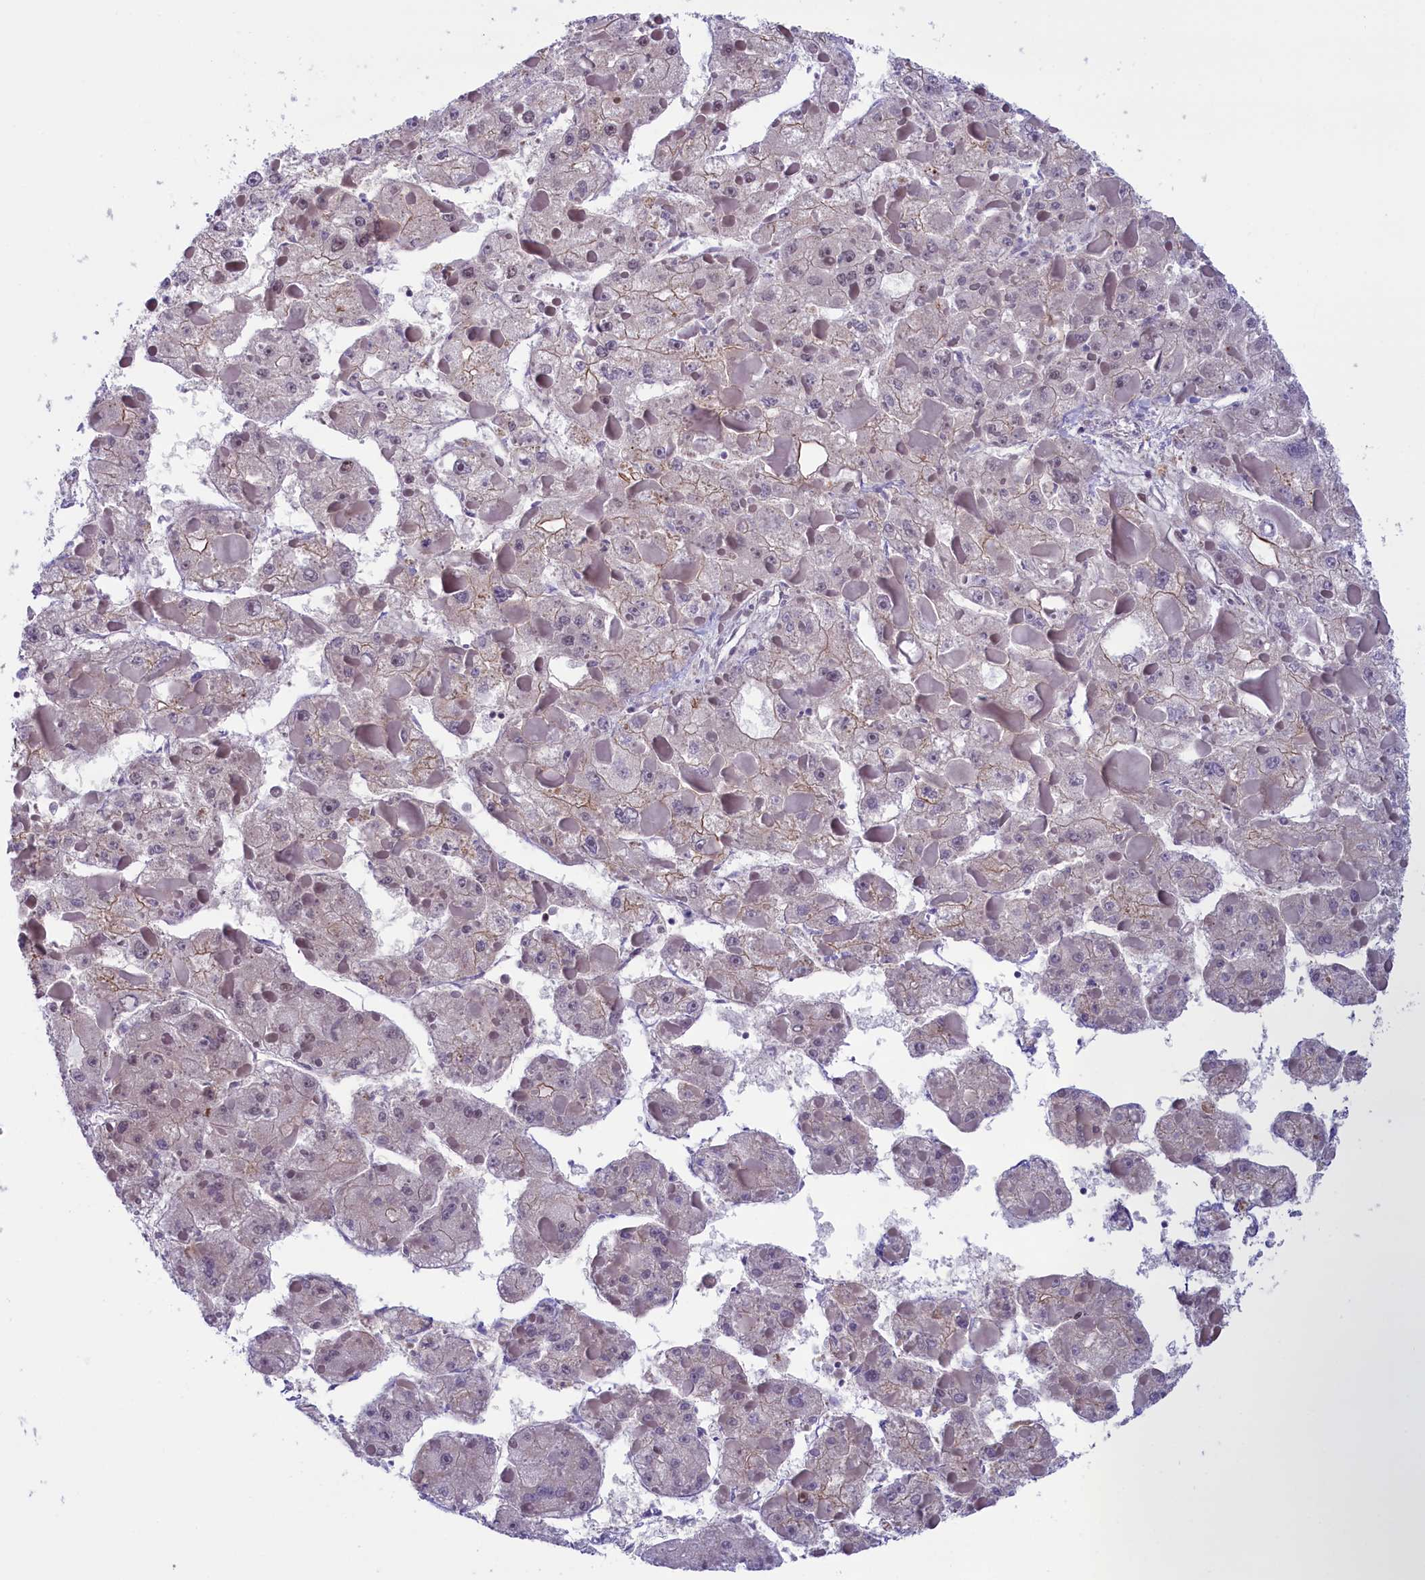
{"staining": {"intensity": "negative", "quantity": "none", "location": "none"}, "tissue": "liver cancer", "cell_type": "Tumor cells", "image_type": "cancer", "snomed": [{"axis": "morphology", "description": "Carcinoma, Hepatocellular, NOS"}, {"axis": "topography", "description": "Liver"}], "caption": "Micrograph shows no significant protein staining in tumor cells of liver cancer (hepatocellular carcinoma). The staining was performed using DAB (3,3'-diaminobenzidine) to visualize the protein expression in brown, while the nuclei were stained in blue with hematoxylin (Magnification: 20x).", "gene": "FCHO1", "patient": {"sex": "female", "age": 73}}